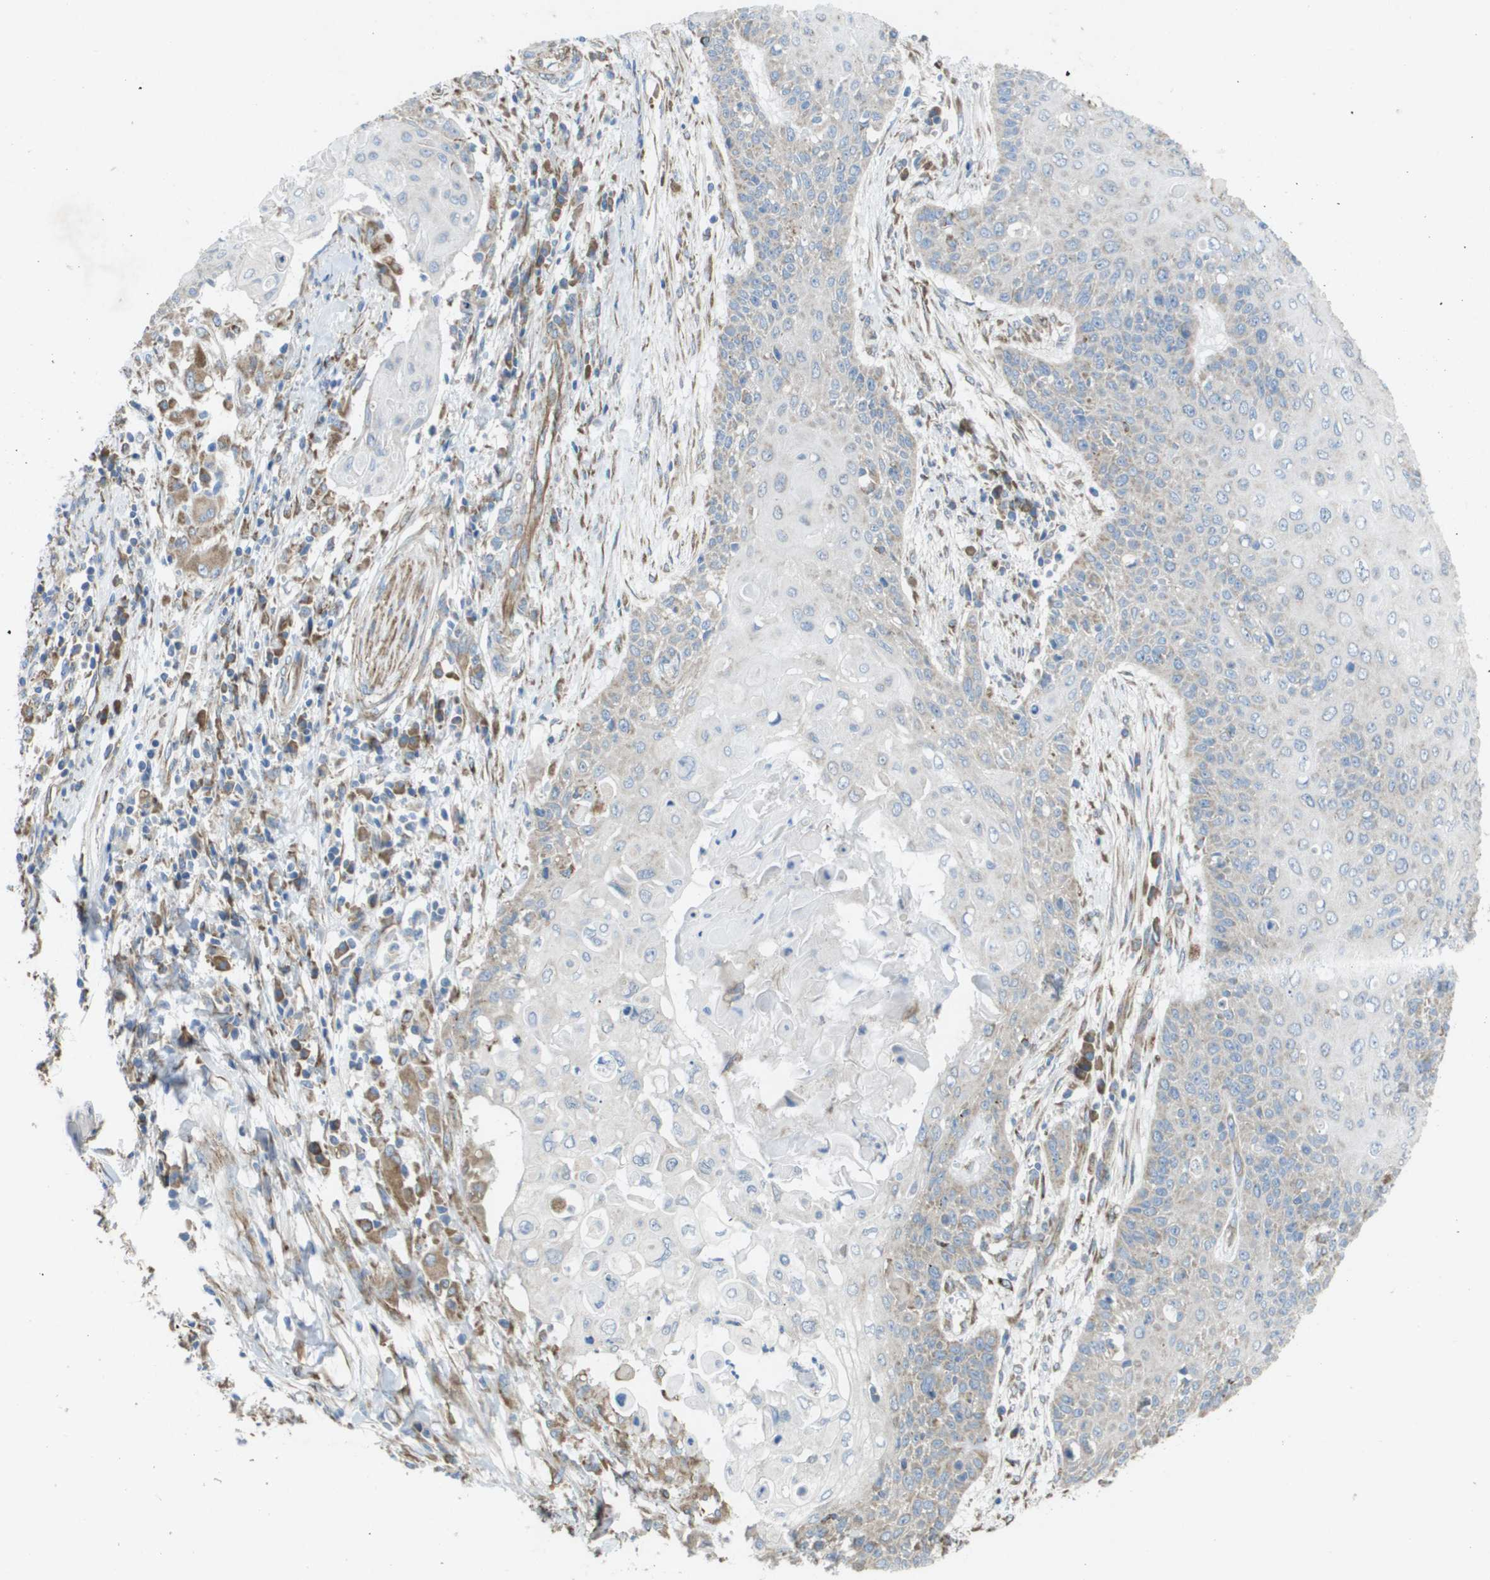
{"staining": {"intensity": "weak", "quantity": "<25%", "location": "cytoplasmic/membranous"}, "tissue": "cervical cancer", "cell_type": "Tumor cells", "image_type": "cancer", "snomed": [{"axis": "morphology", "description": "Squamous cell carcinoma, NOS"}, {"axis": "topography", "description": "Cervix"}], "caption": "This is an IHC micrograph of cervical cancer. There is no staining in tumor cells.", "gene": "CLCN2", "patient": {"sex": "female", "age": 39}}